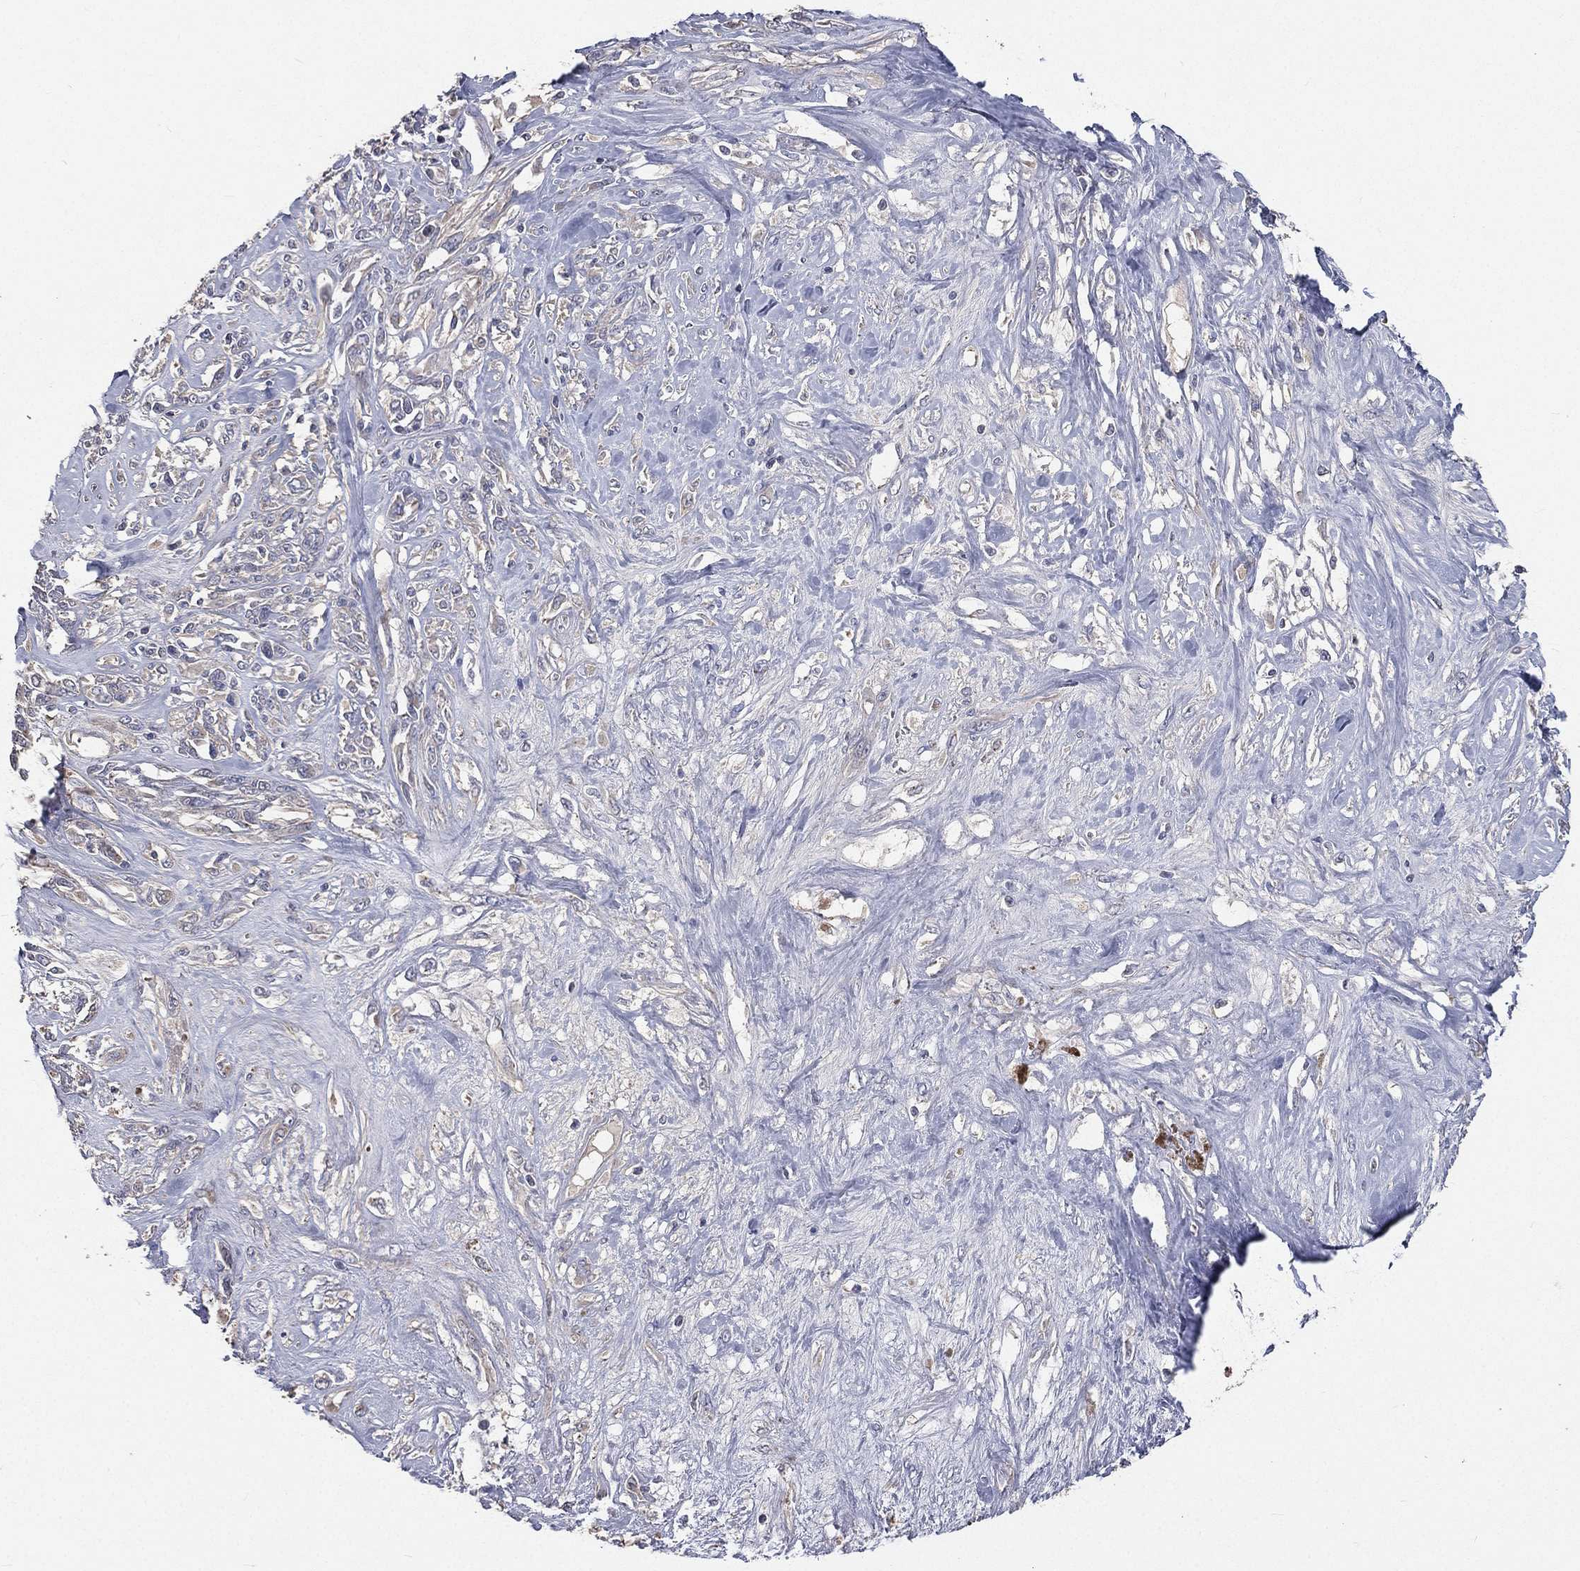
{"staining": {"intensity": "negative", "quantity": "none", "location": "none"}, "tissue": "melanoma", "cell_type": "Tumor cells", "image_type": "cancer", "snomed": [{"axis": "morphology", "description": "Malignant melanoma, NOS"}, {"axis": "topography", "description": "Skin"}], "caption": "This is an IHC image of human melanoma. There is no expression in tumor cells.", "gene": "CROCC", "patient": {"sex": "female", "age": 91}}